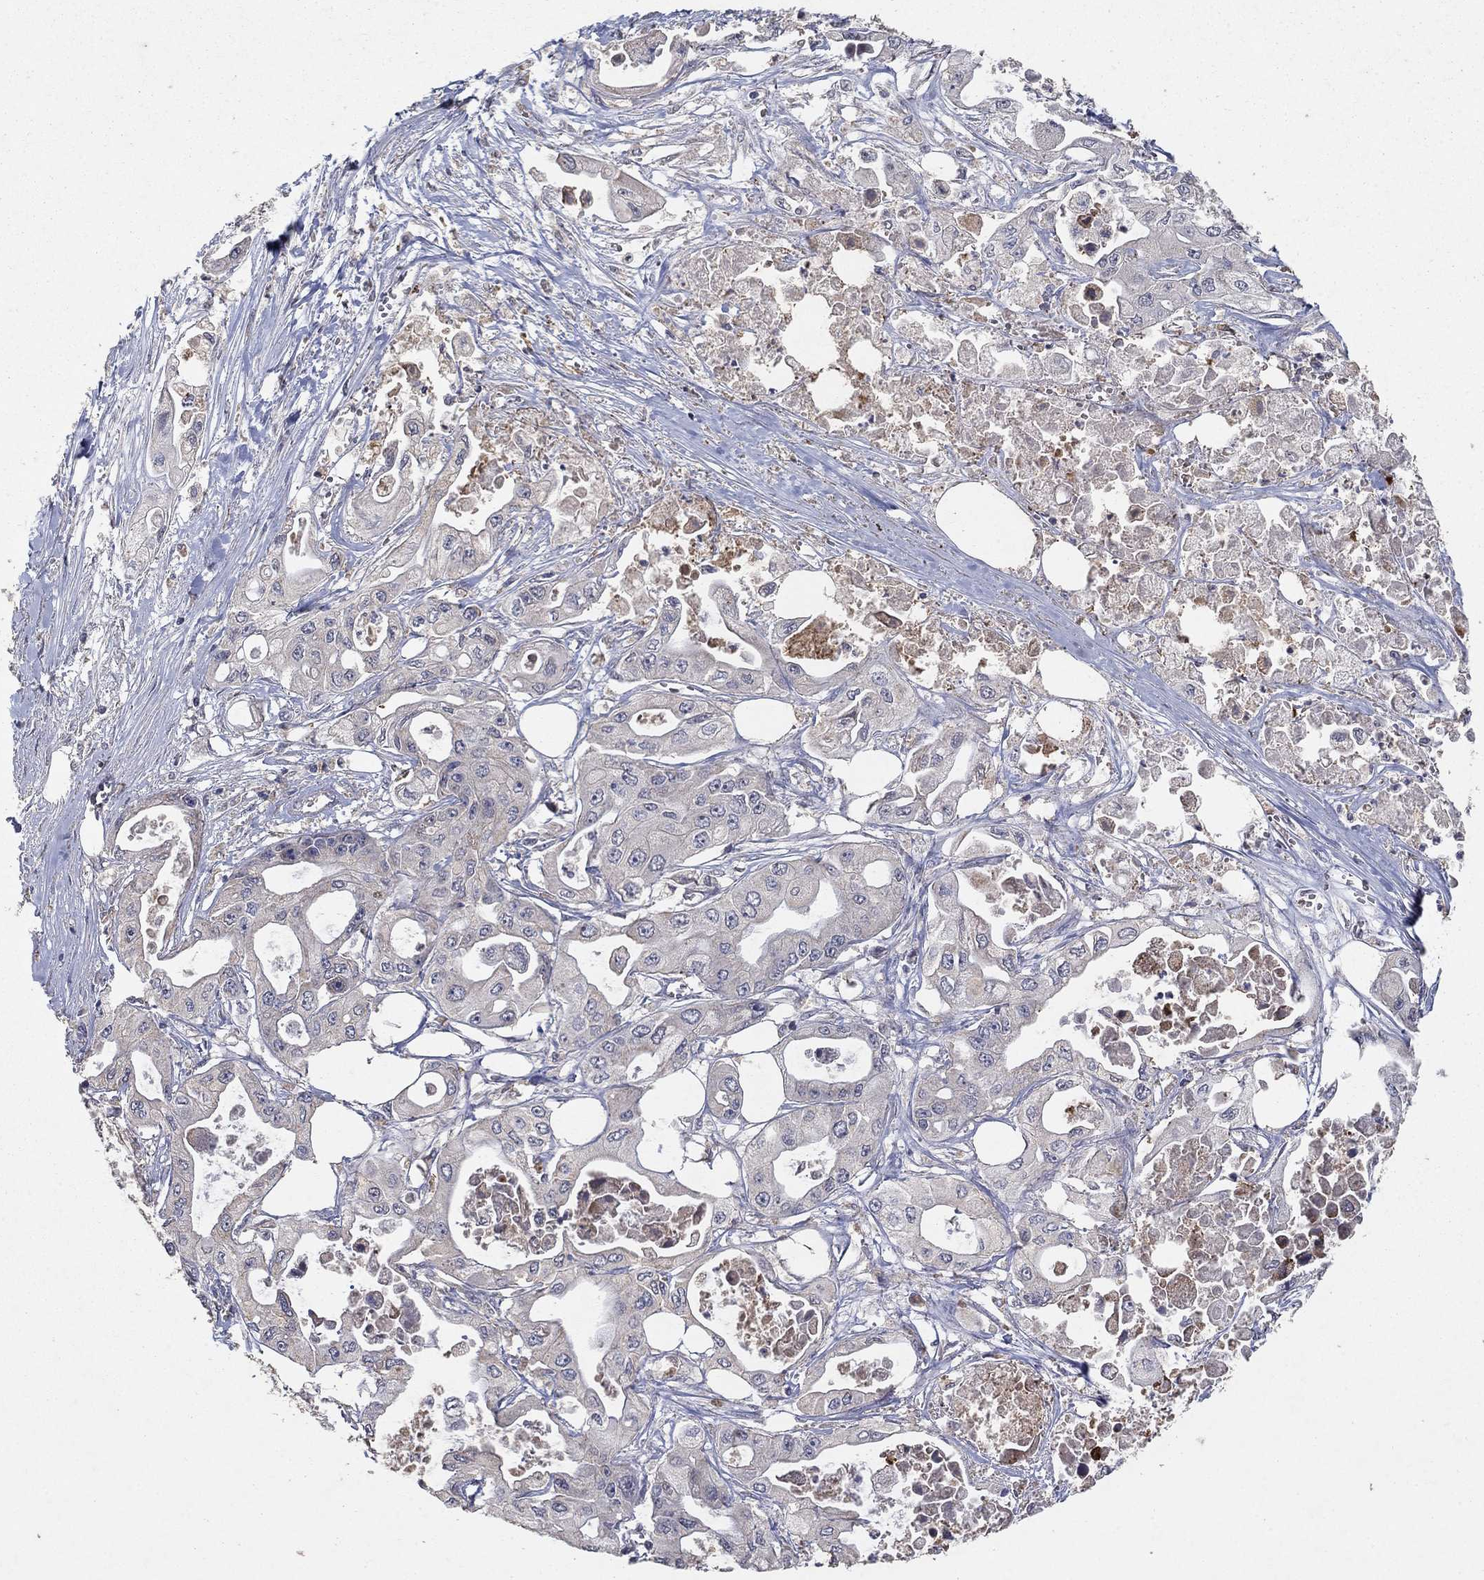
{"staining": {"intensity": "negative", "quantity": "none", "location": "none"}, "tissue": "pancreatic cancer", "cell_type": "Tumor cells", "image_type": "cancer", "snomed": [{"axis": "morphology", "description": "Adenocarcinoma, NOS"}, {"axis": "topography", "description": "Pancreas"}], "caption": "This is an IHC photomicrograph of pancreatic cancer. There is no expression in tumor cells.", "gene": "GPSM1", "patient": {"sex": "male", "age": 70}}